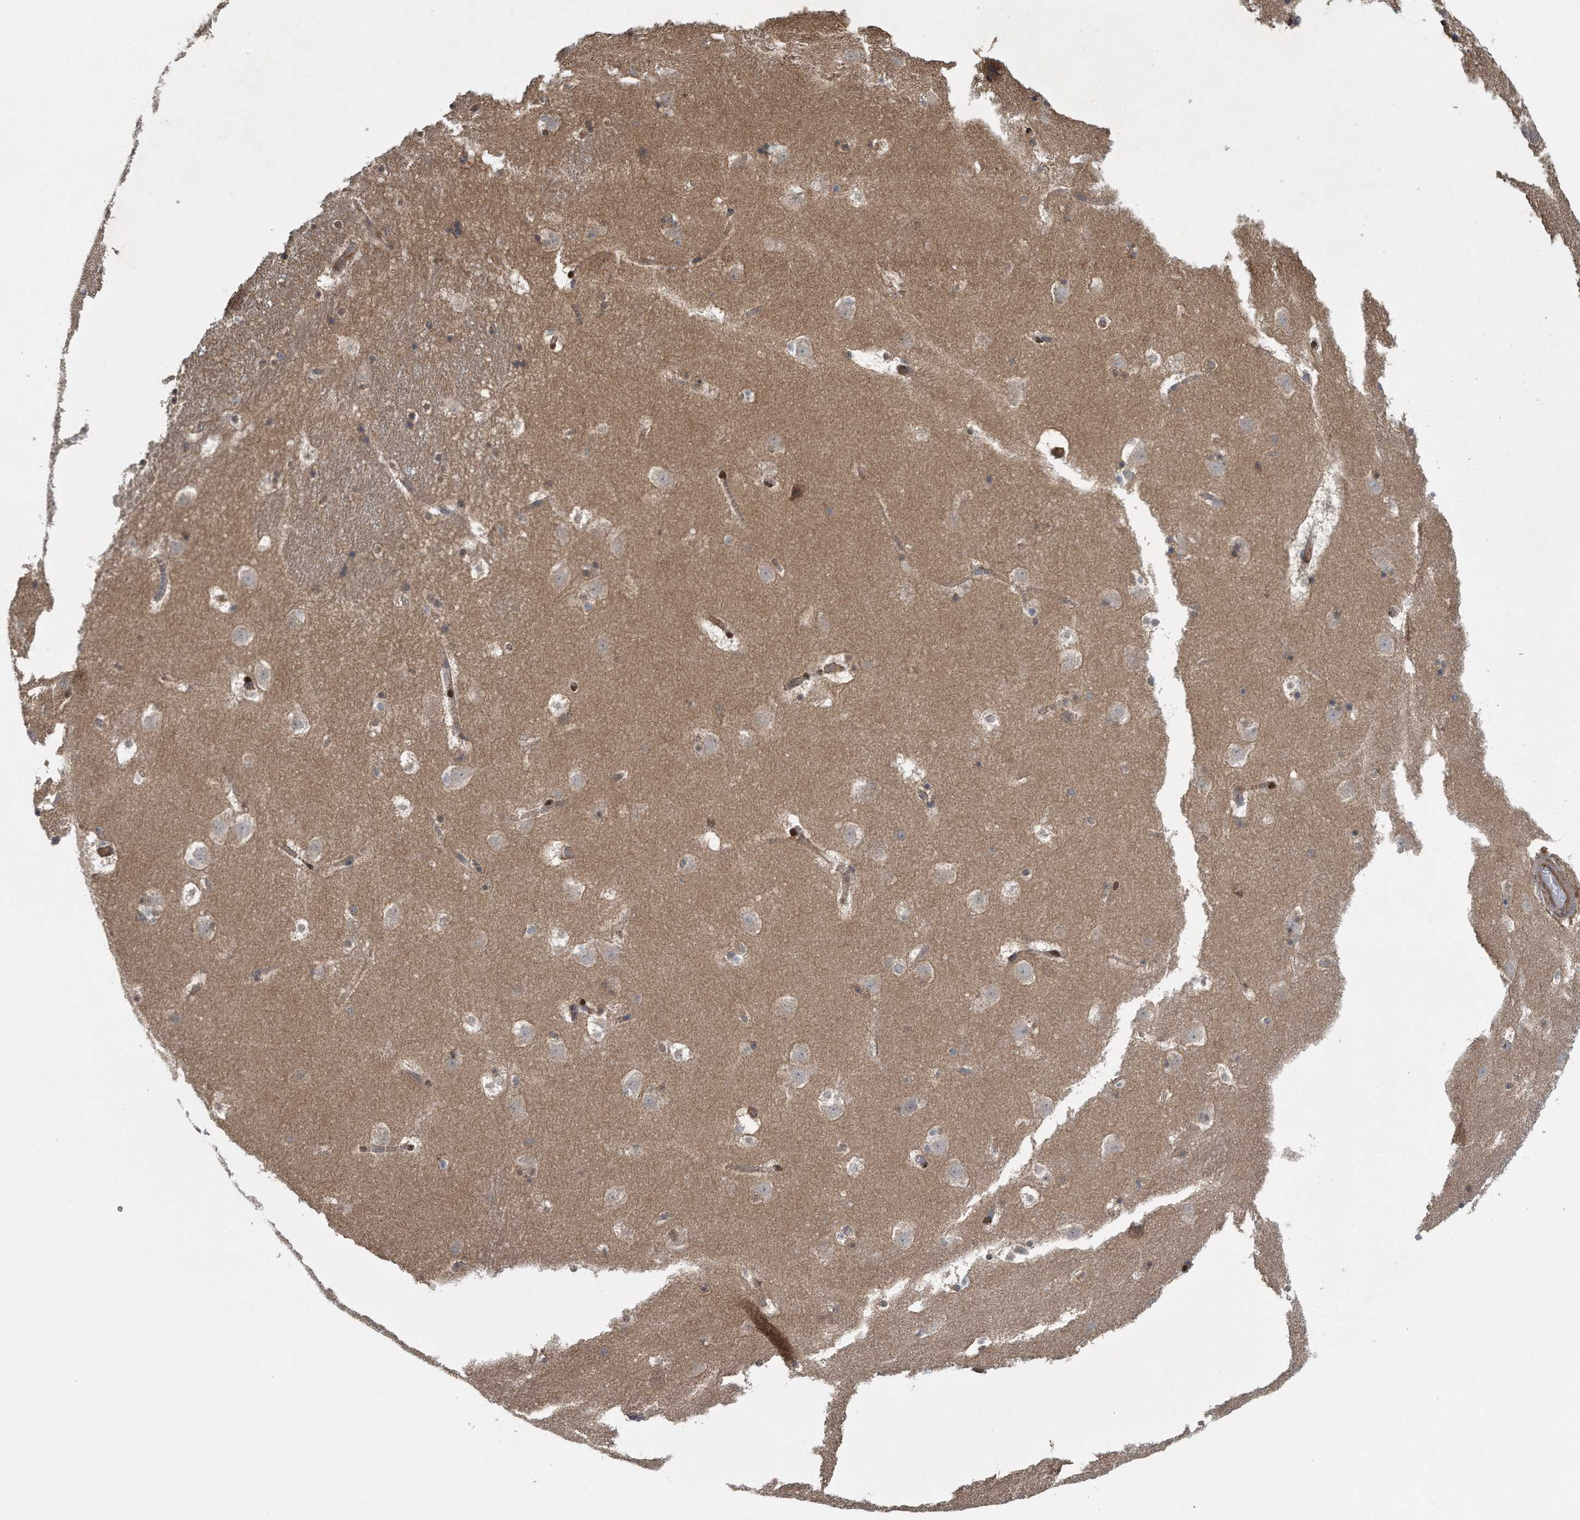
{"staining": {"intensity": "weak", "quantity": "25%-75%", "location": "cytoplasmic/membranous"}, "tissue": "caudate", "cell_type": "Glial cells", "image_type": "normal", "snomed": [{"axis": "morphology", "description": "Normal tissue, NOS"}, {"axis": "topography", "description": "Lateral ventricle wall"}], "caption": "Benign caudate displays weak cytoplasmic/membranous staining in approximately 25%-75% of glial cells.", "gene": "ZNF79", "patient": {"sex": "male", "age": 45}}